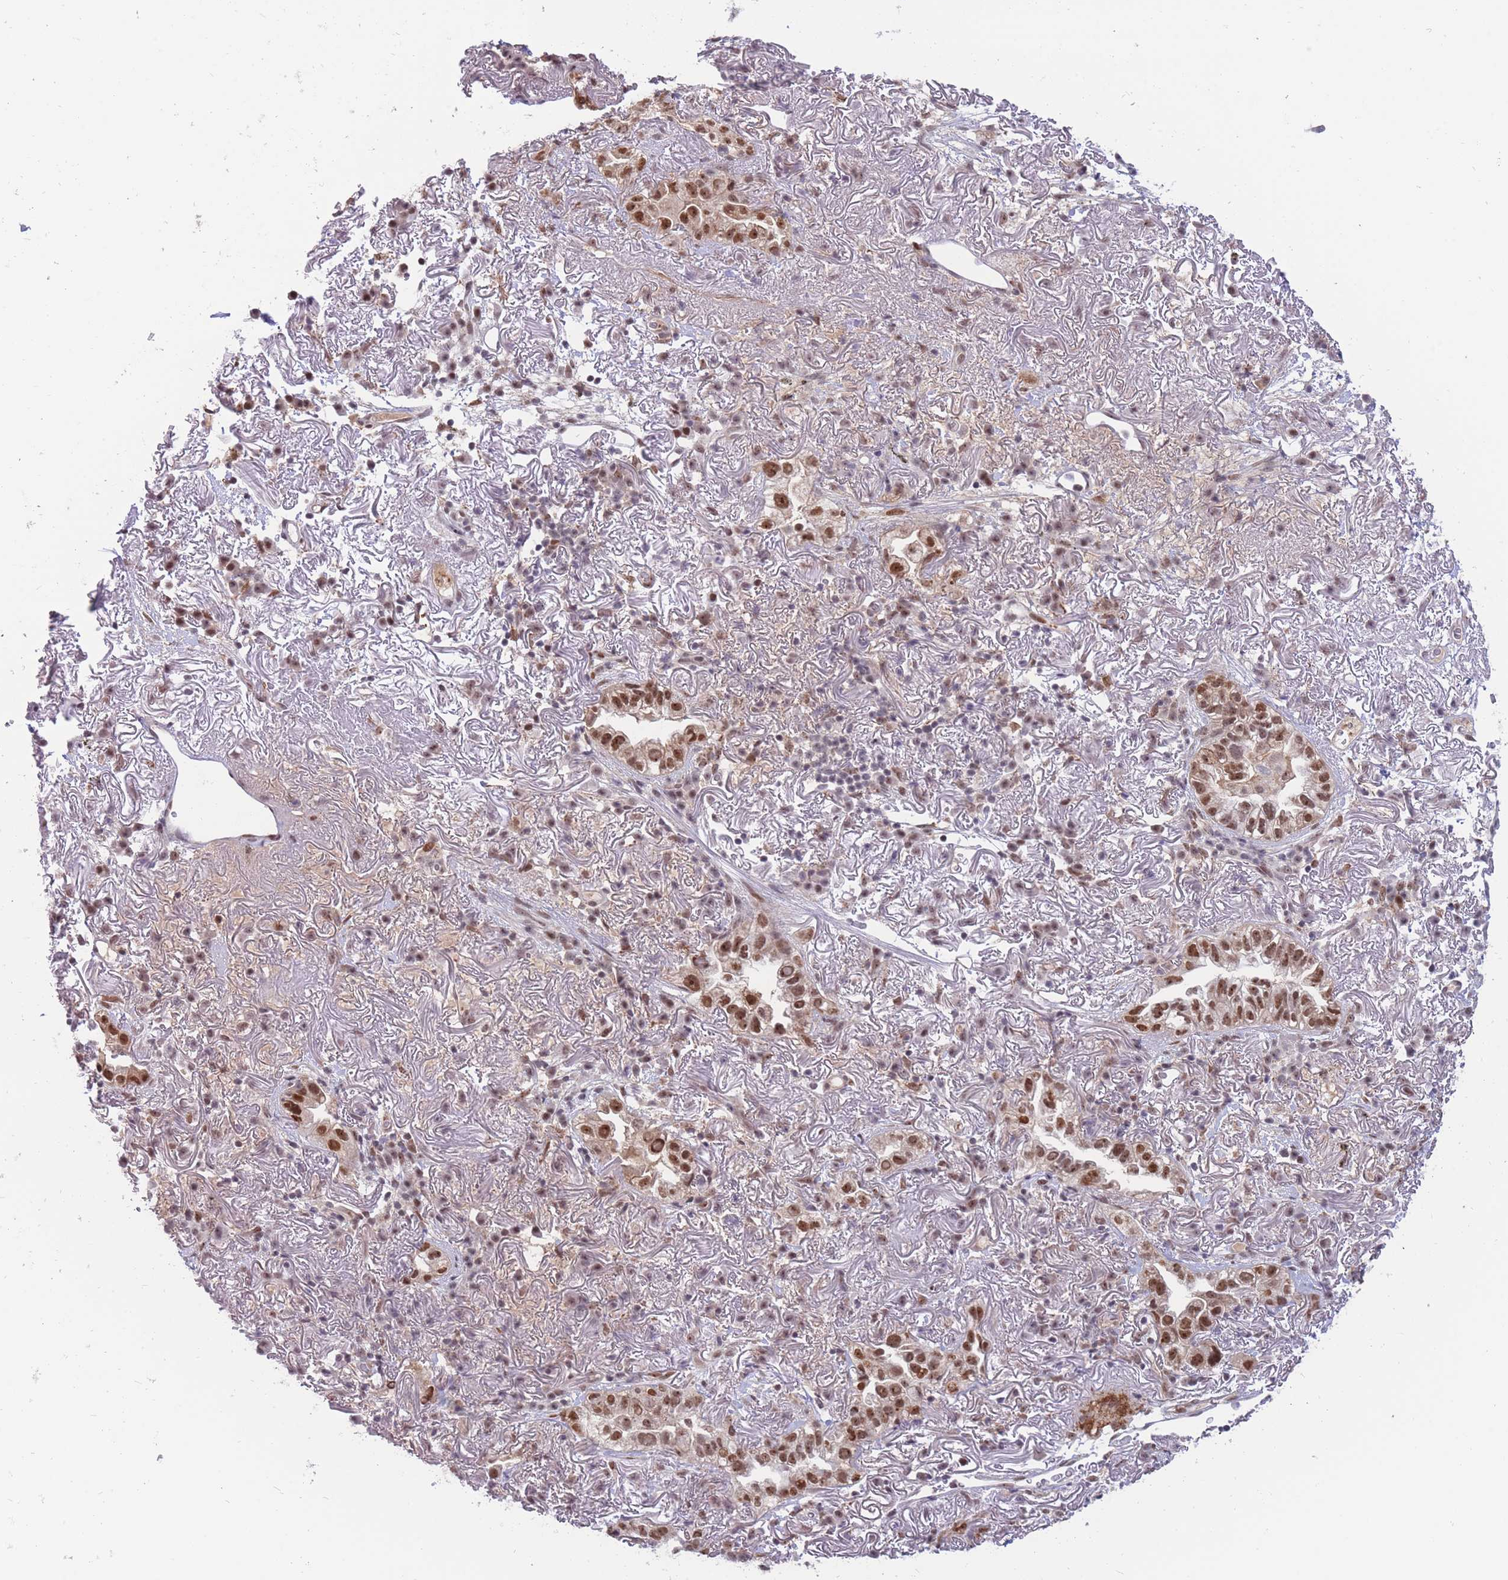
{"staining": {"intensity": "moderate", "quantity": ">75%", "location": "nuclear"}, "tissue": "lung cancer", "cell_type": "Tumor cells", "image_type": "cancer", "snomed": [{"axis": "morphology", "description": "Adenocarcinoma, NOS"}, {"axis": "topography", "description": "Lung"}], "caption": "Human lung adenocarcinoma stained with a brown dye reveals moderate nuclear positive positivity in about >75% of tumor cells.", "gene": "TARBP2", "patient": {"sex": "female", "age": 69}}